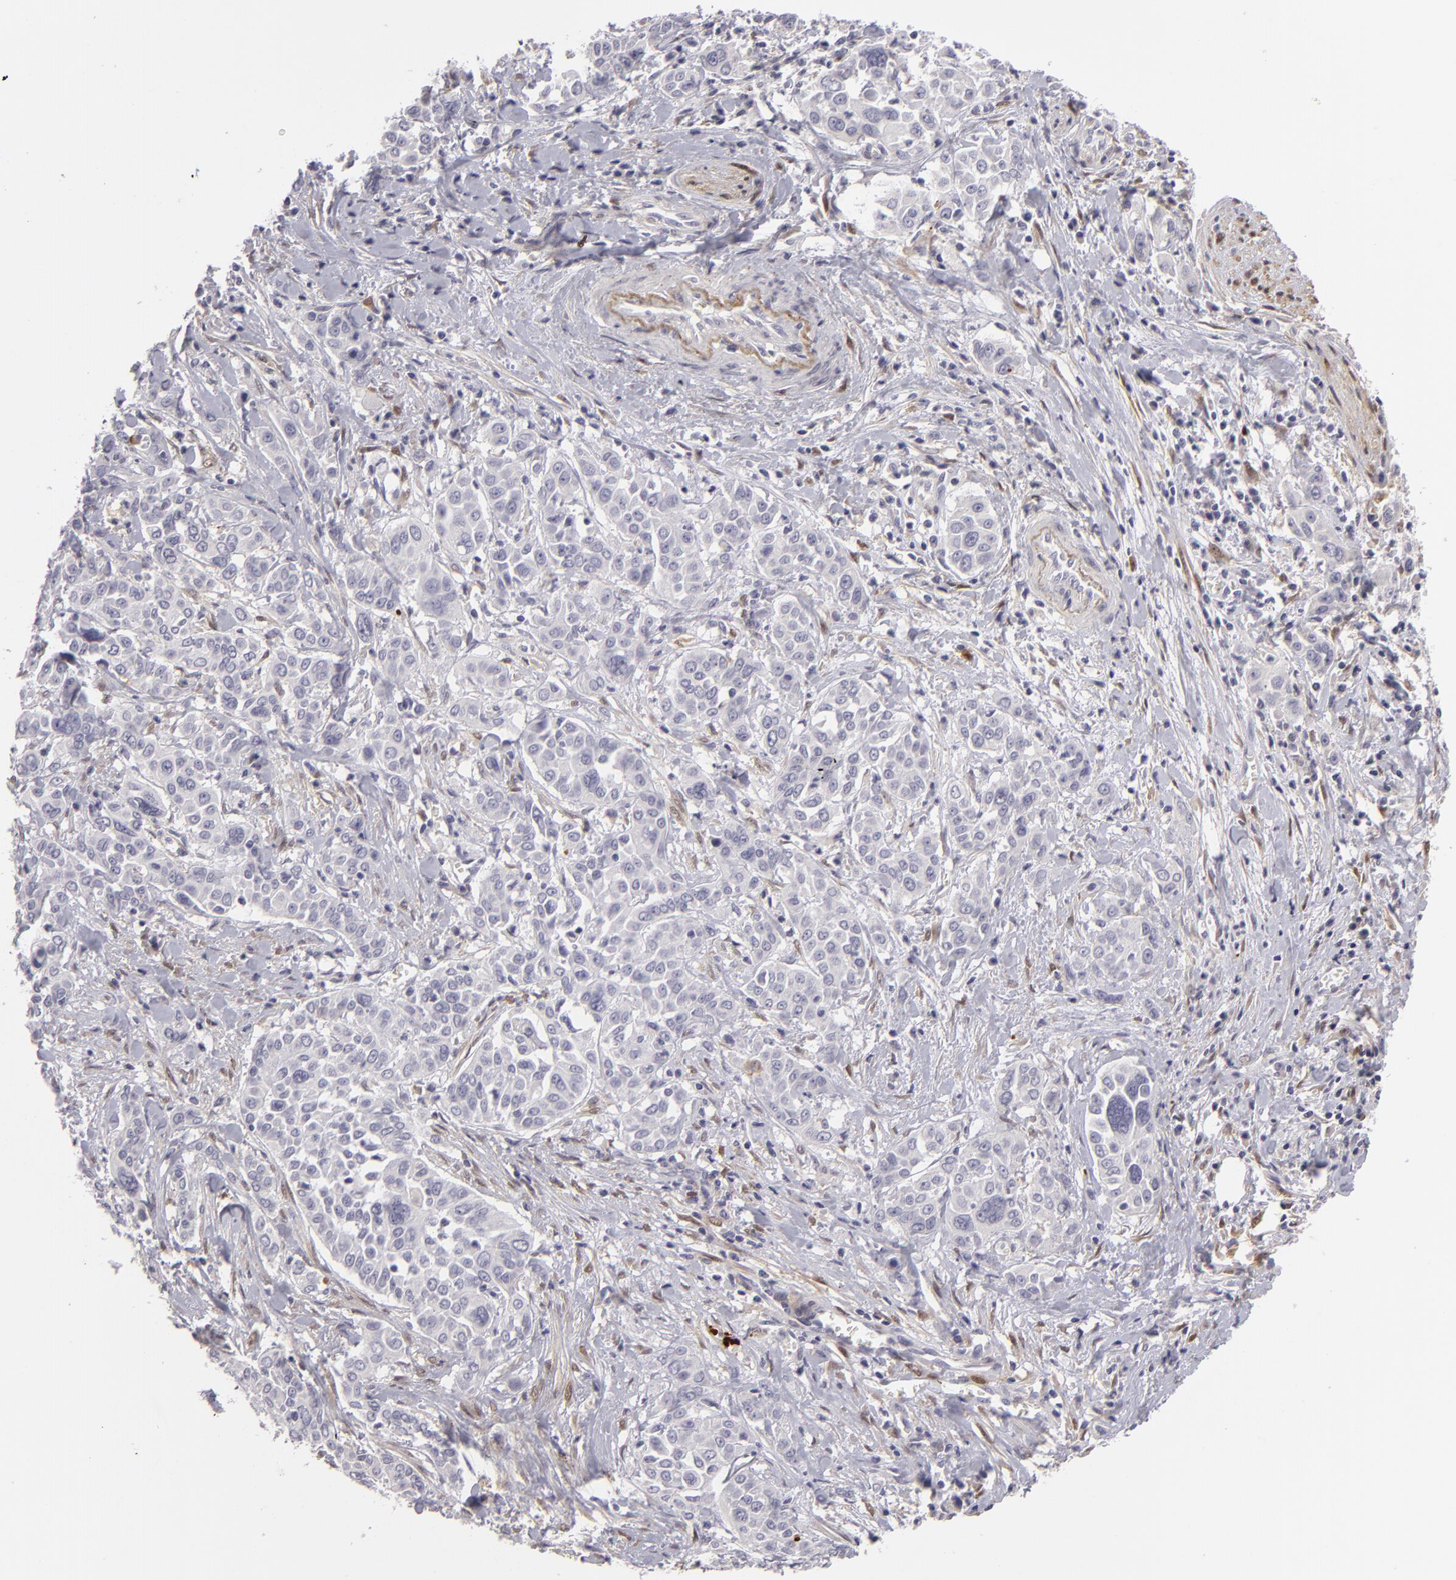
{"staining": {"intensity": "negative", "quantity": "none", "location": "none"}, "tissue": "pancreatic cancer", "cell_type": "Tumor cells", "image_type": "cancer", "snomed": [{"axis": "morphology", "description": "Adenocarcinoma, NOS"}, {"axis": "topography", "description": "Pancreas"}], "caption": "Photomicrograph shows no protein expression in tumor cells of pancreatic cancer tissue. (Brightfield microscopy of DAB (3,3'-diaminobenzidine) immunohistochemistry (IHC) at high magnification).", "gene": "EFS", "patient": {"sex": "female", "age": 52}}